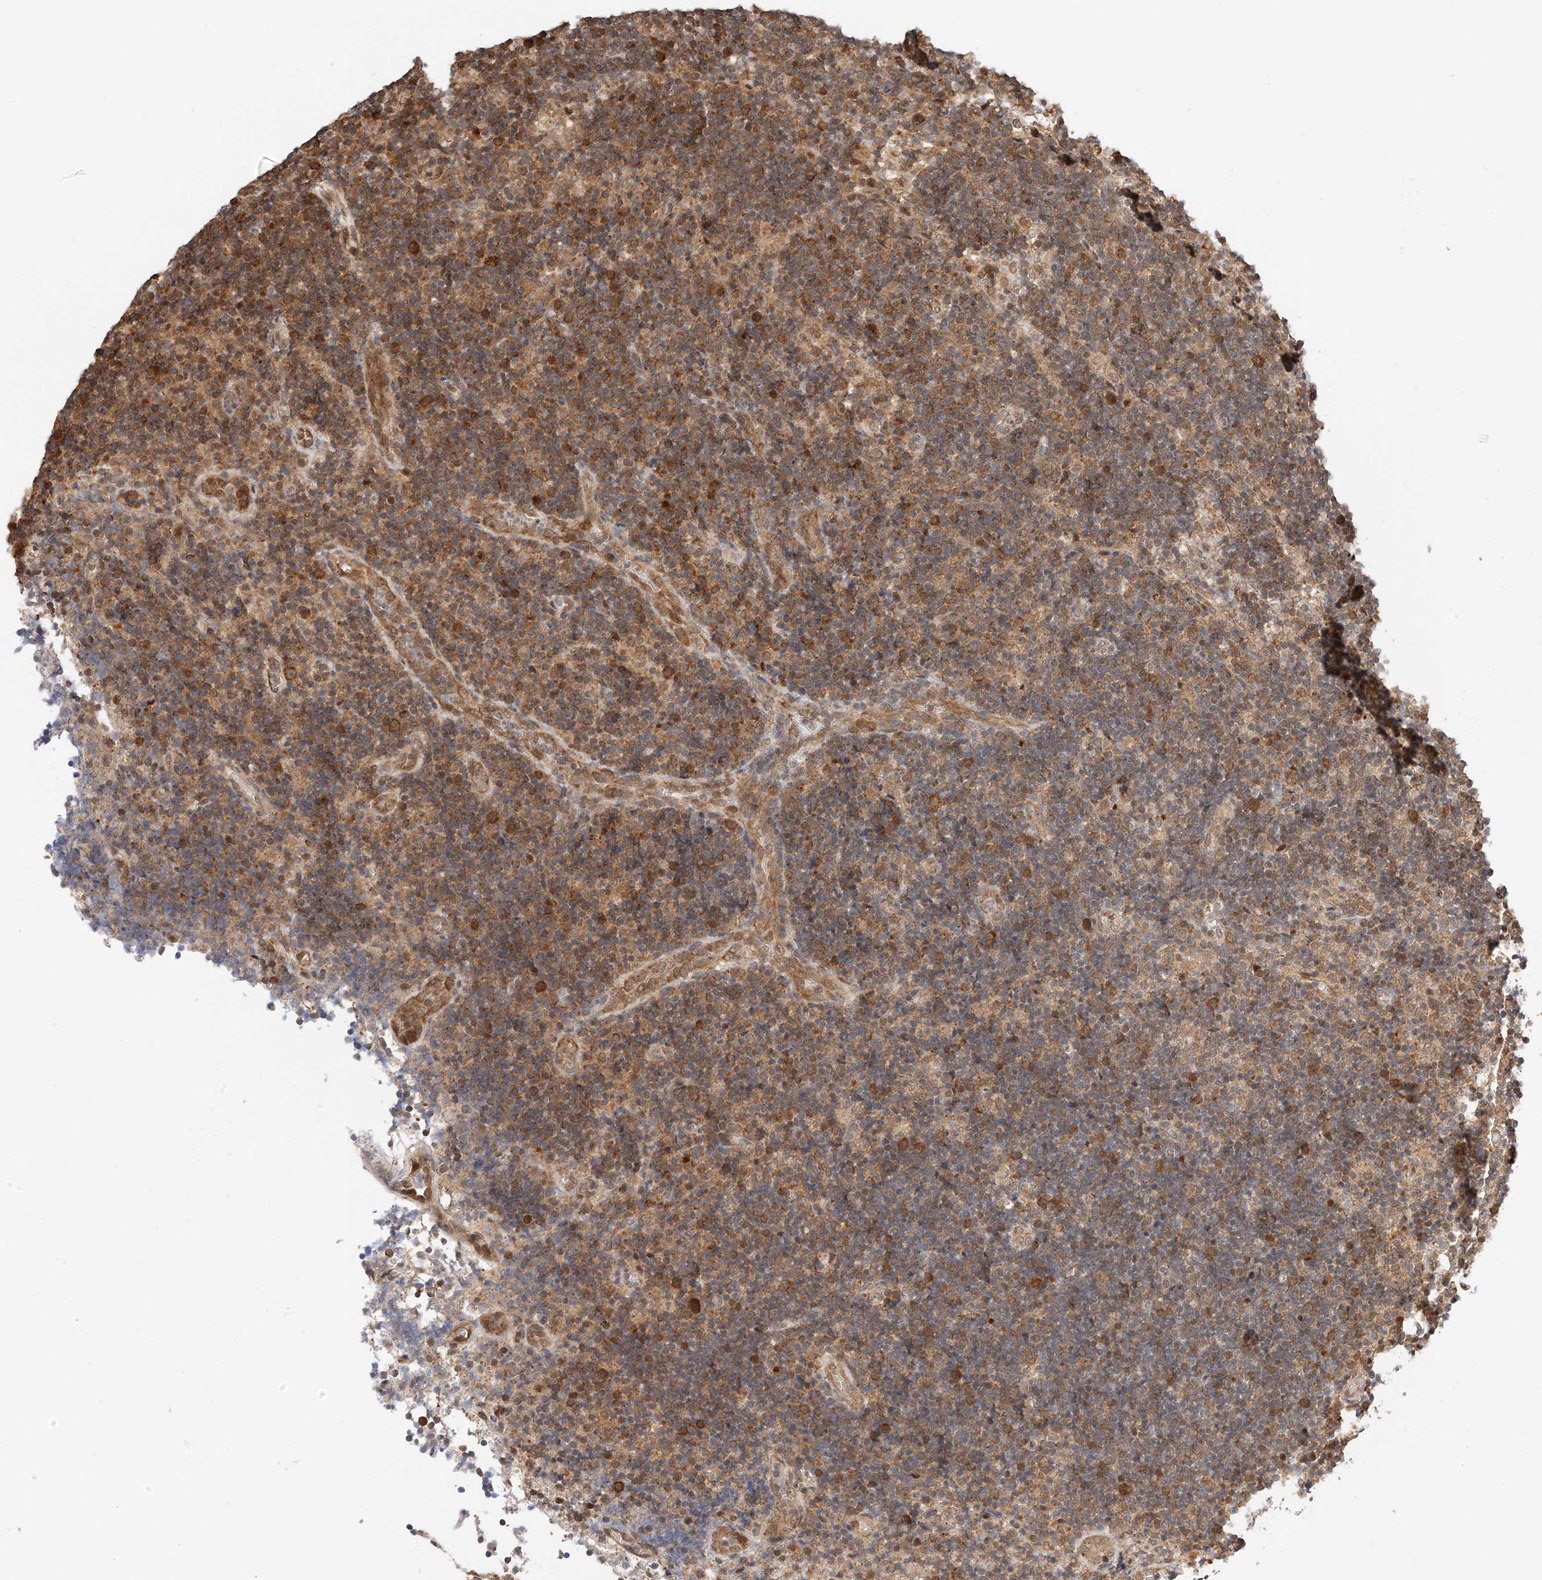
{"staining": {"intensity": "moderate", "quantity": "25%-75%", "location": "cytoplasmic/membranous"}, "tissue": "lymph node", "cell_type": "Germinal center cells", "image_type": "normal", "snomed": [{"axis": "morphology", "description": "Normal tissue, NOS"}, {"axis": "topography", "description": "Lymph node"}], "caption": "Immunohistochemical staining of benign lymph node exhibits moderate cytoplasmic/membranous protein staining in about 25%-75% of germinal center cells. The staining is performed using DAB brown chromogen to label protein expression. The nuclei are counter-stained blue using hematoxylin.", "gene": "EIF4H", "patient": {"sex": "female", "age": 22}}